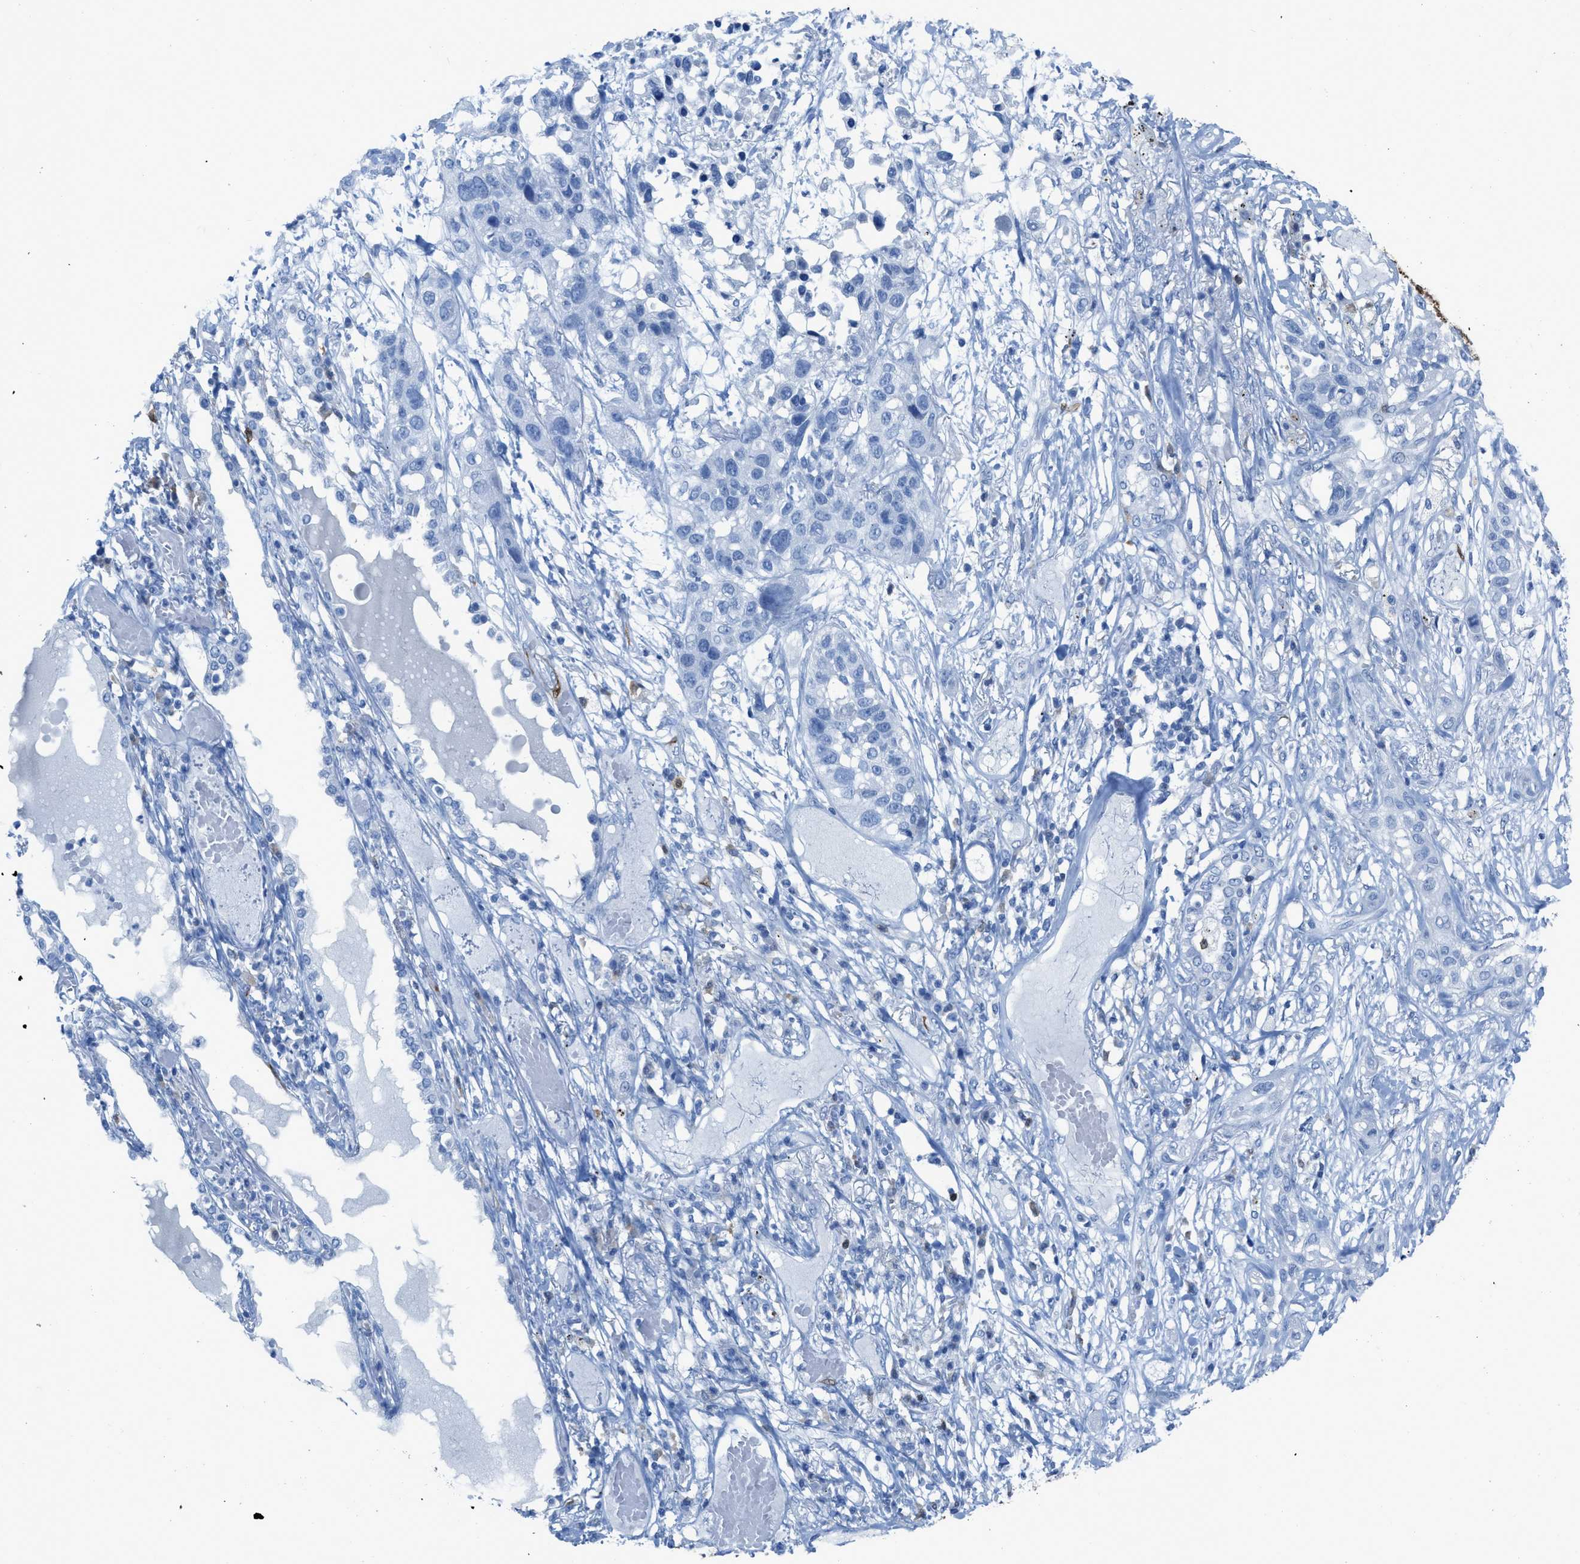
{"staining": {"intensity": "negative", "quantity": "none", "location": "none"}, "tissue": "lung cancer", "cell_type": "Tumor cells", "image_type": "cancer", "snomed": [{"axis": "morphology", "description": "Squamous cell carcinoma, NOS"}, {"axis": "topography", "description": "Lung"}], "caption": "An image of lung cancer (squamous cell carcinoma) stained for a protein reveals no brown staining in tumor cells. (DAB IHC visualized using brightfield microscopy, high magnification).", "gene": "CDKN2A", "patient": {"sex": "male", "age": 71}}